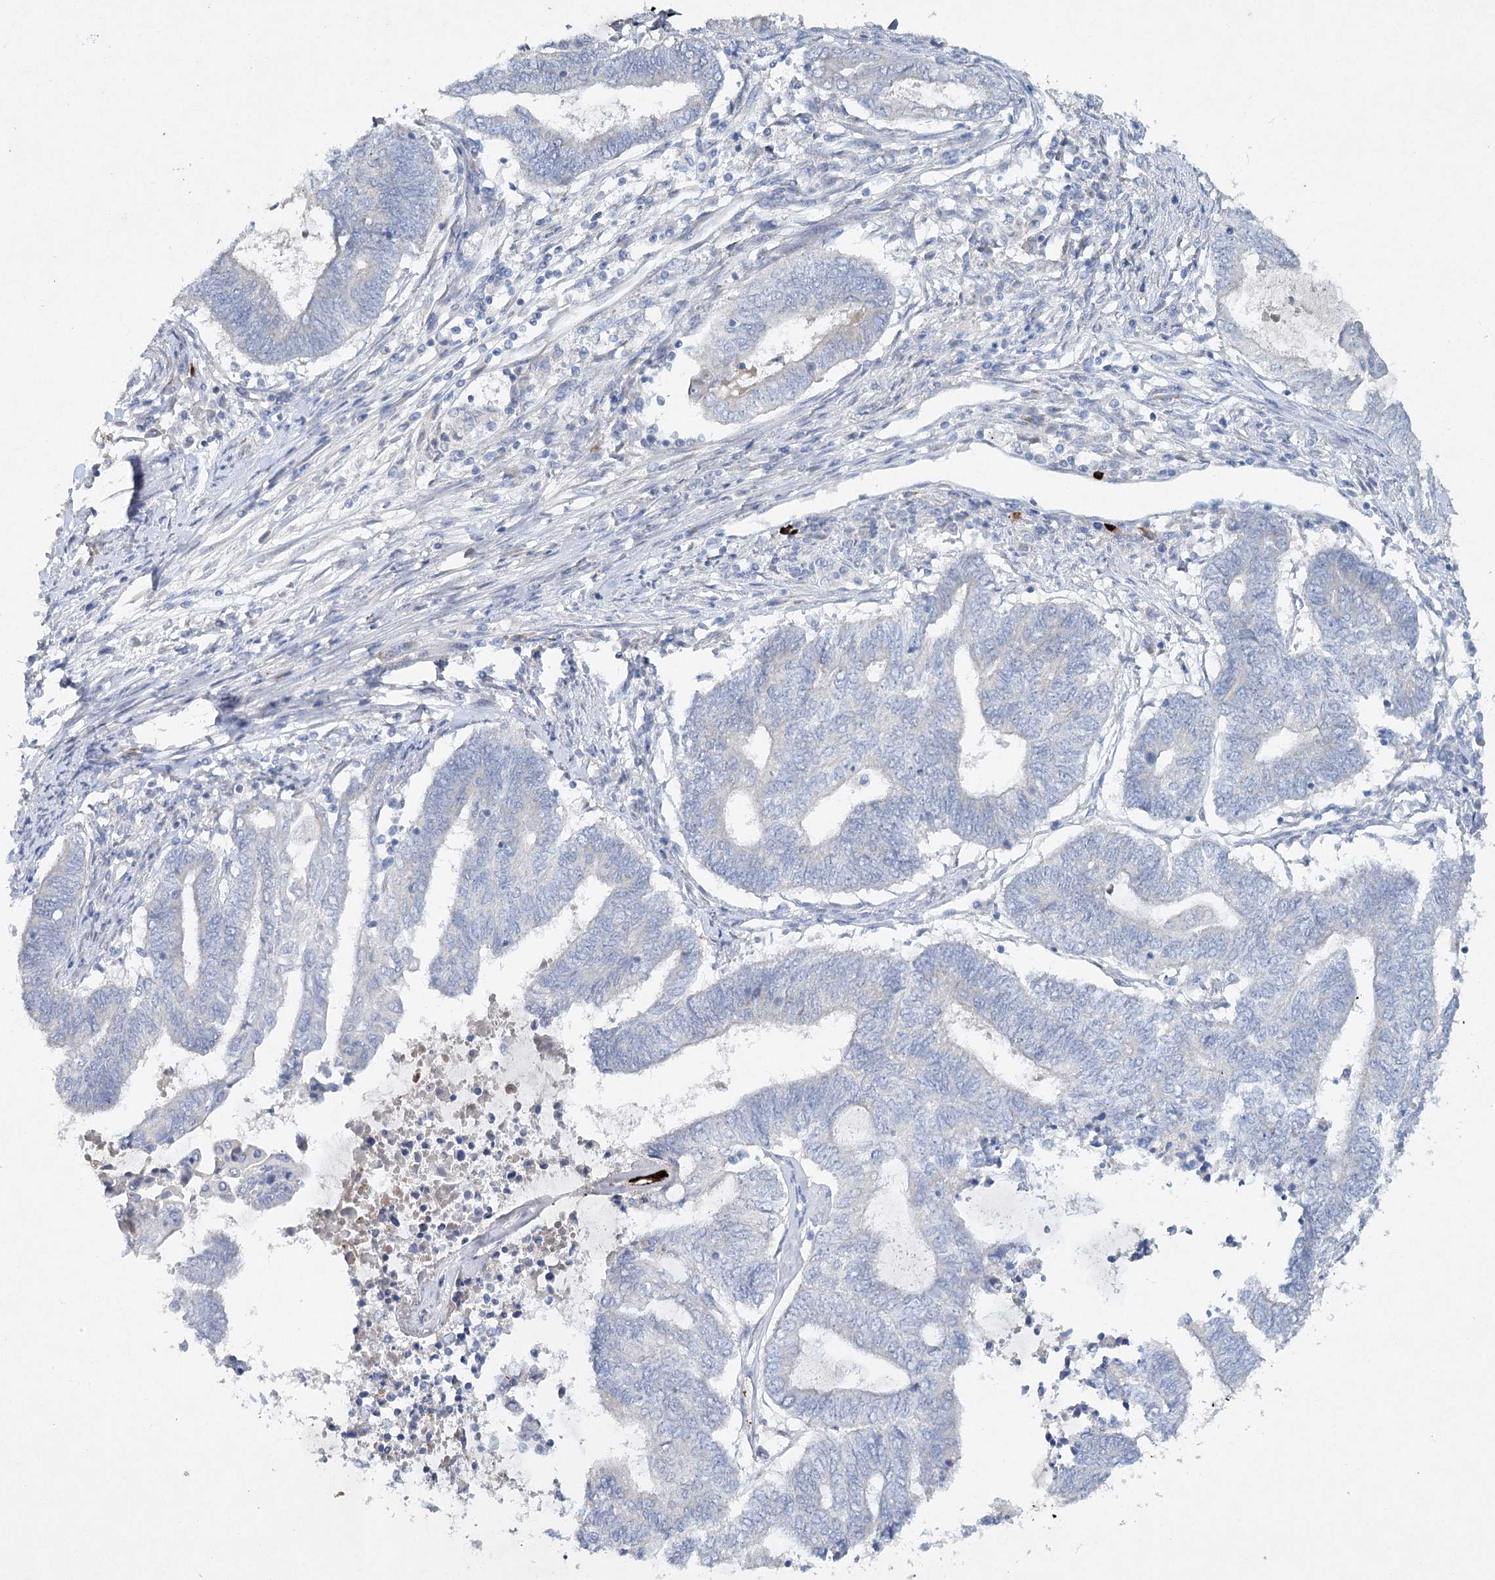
{"staining": {"intensity": "negative", "quantity": "none", "location": "none"}, "tissue": "endometrial cancer", "cell_type": "Tumor cells", "image_type": "cancer", "snomed": [{"axis": "morphology", "description": "Adenocarcinoma, NOS"}, {"axis": "topography", "description": "Uterus"}, {"axis": "topography", "description": "Endometrium"}], "caption": "Adenocarcinoma (endometrial) was stained to show a protein in brown. There is no significant positivity in tumor cells. Brightfield microscopy of immunohistochemistry stained with DAB (3,3'-diaminobenzidine) (brown) and hematoxylin (blue), captured at high magnification.", "gene": "RFX6", "patient": {"sex": "female", "age": 70}}